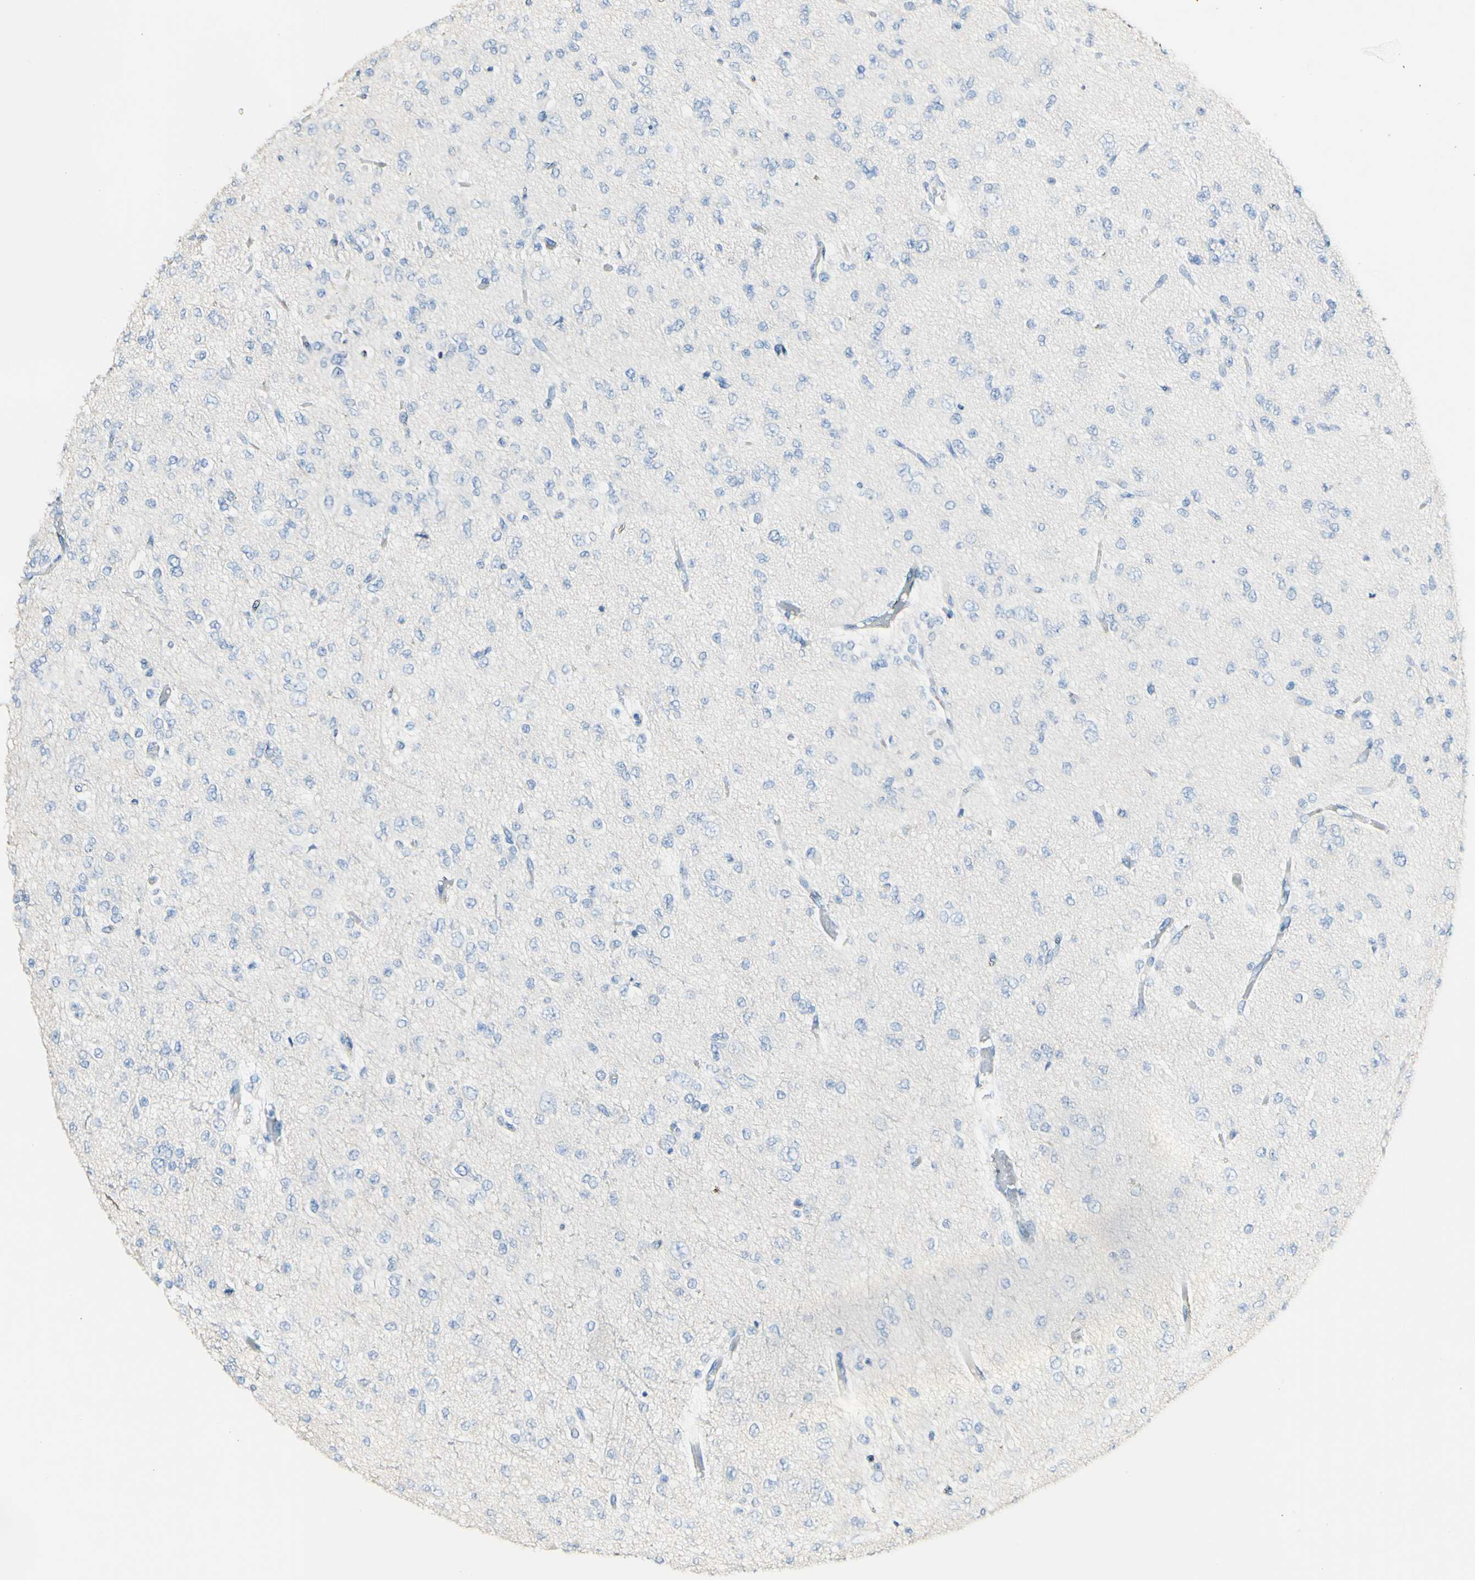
{"staining": {"intensity": "negative", "quantity": "none", "location": "none"}, "tissue": "glioma", "cell_type": "Tumor cells", "image_type": "cancer", "snomed": [{"axis": "morphology", "description": "Glioma, malignant, Low grade"}, {"axis": "topography", "description": "Brain"}], "caption": "A micrograph of glioma stained for a protein exhibits no brown staining in tumor cells.", "gene": "DSC2", "patient": {"sex": "male", "age": 38}}